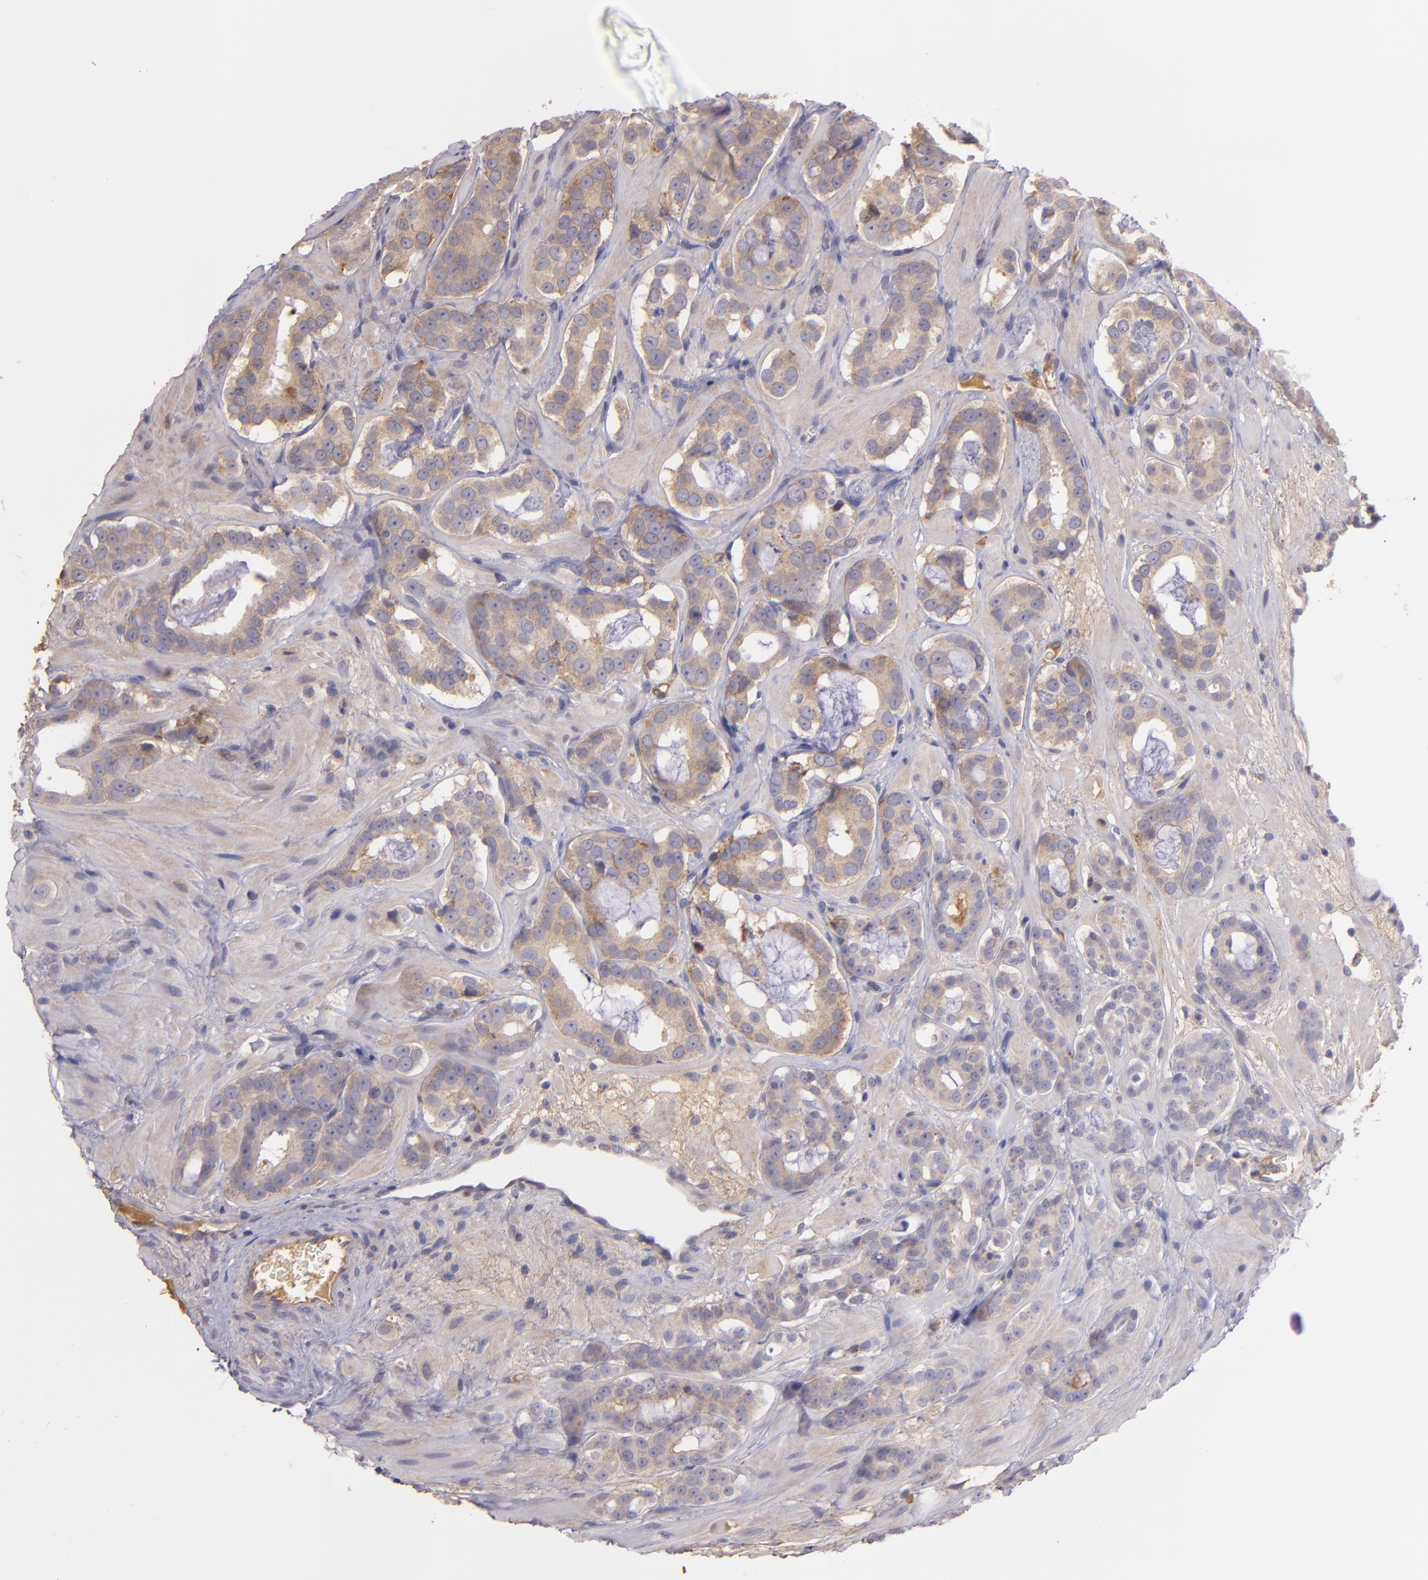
{"staining": {"intensity": "moderate", "quantity": ">75%", "location": "cytoplasmic/membranous"}, "tissue": "prostate cancer", "cell_type": "Tumor cells", "image_type": "cancer", "snomed": [{"axis": "morphology", "description": "Adenocarcinoma, Low grade"}, {"axis": "topography", "description": "Prostate"}], "caption": "About >75% of tumor cells in human prostate cancer (adenocarcinoma (low-grade)) display moderate cytoplasmic/membranous protein expression as visualized by brown immunohistochemical staining.", "gene": "ECE1", "patient": {"sex": "male", "age": 57}}